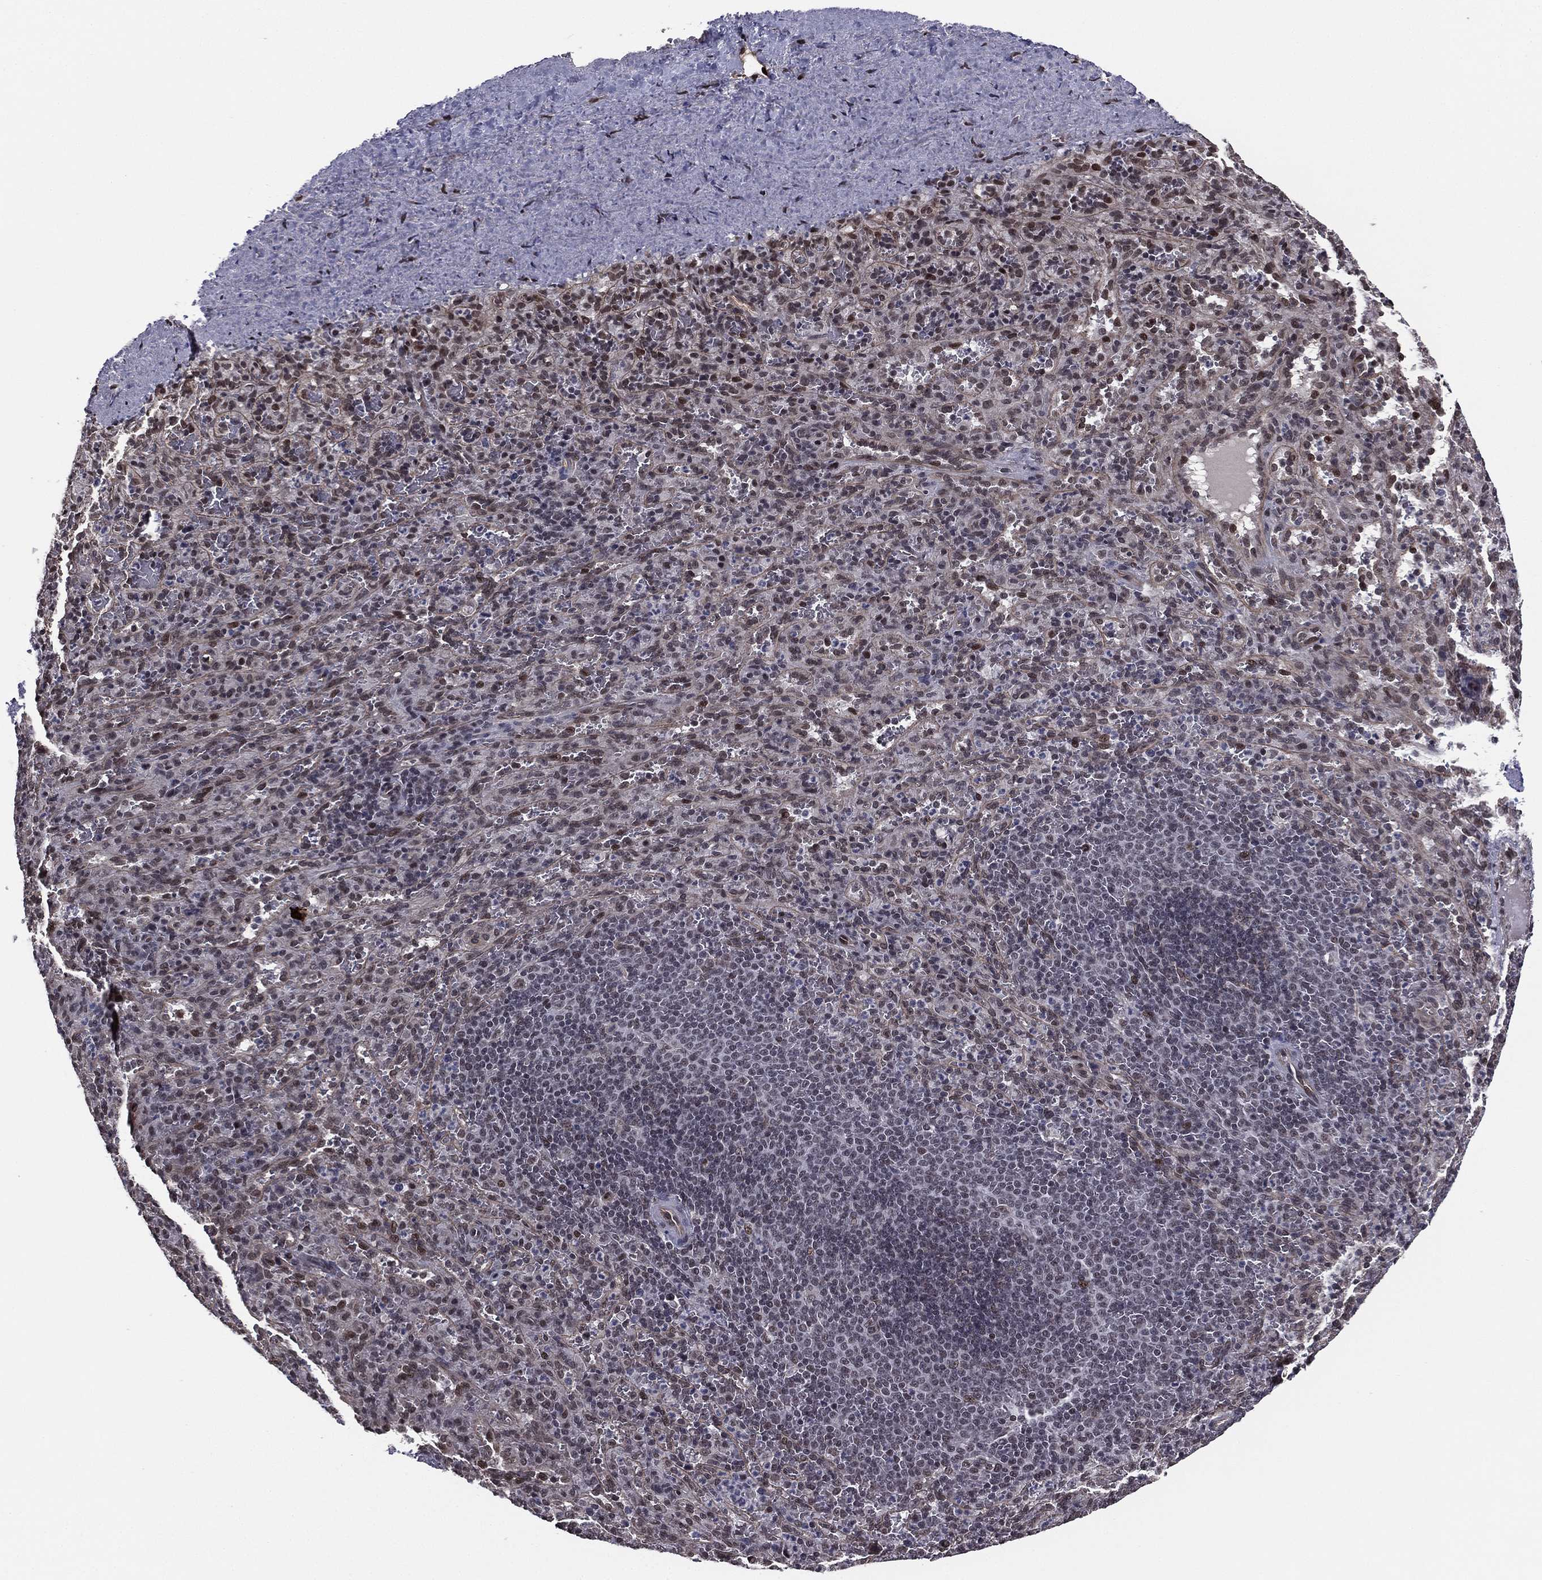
{"staining": {"intensity": "moderate", "quantity": "<25%", "location": "nuclear"}, "tissue": "spleen", "cell_type": "Cells in red pulp", "image_type": "normal", "snomed": [{"axis": "morphology", "description": "Normal tissue, NOS"}, {"axis": "topography", "description": "Spleen"}], "caption": "Moderate nuclear protein positivity is seen in about <25% of cells in red pulp in spleen.", "gene": "RARB", "patient": {"sex": "male", "age": 57}}